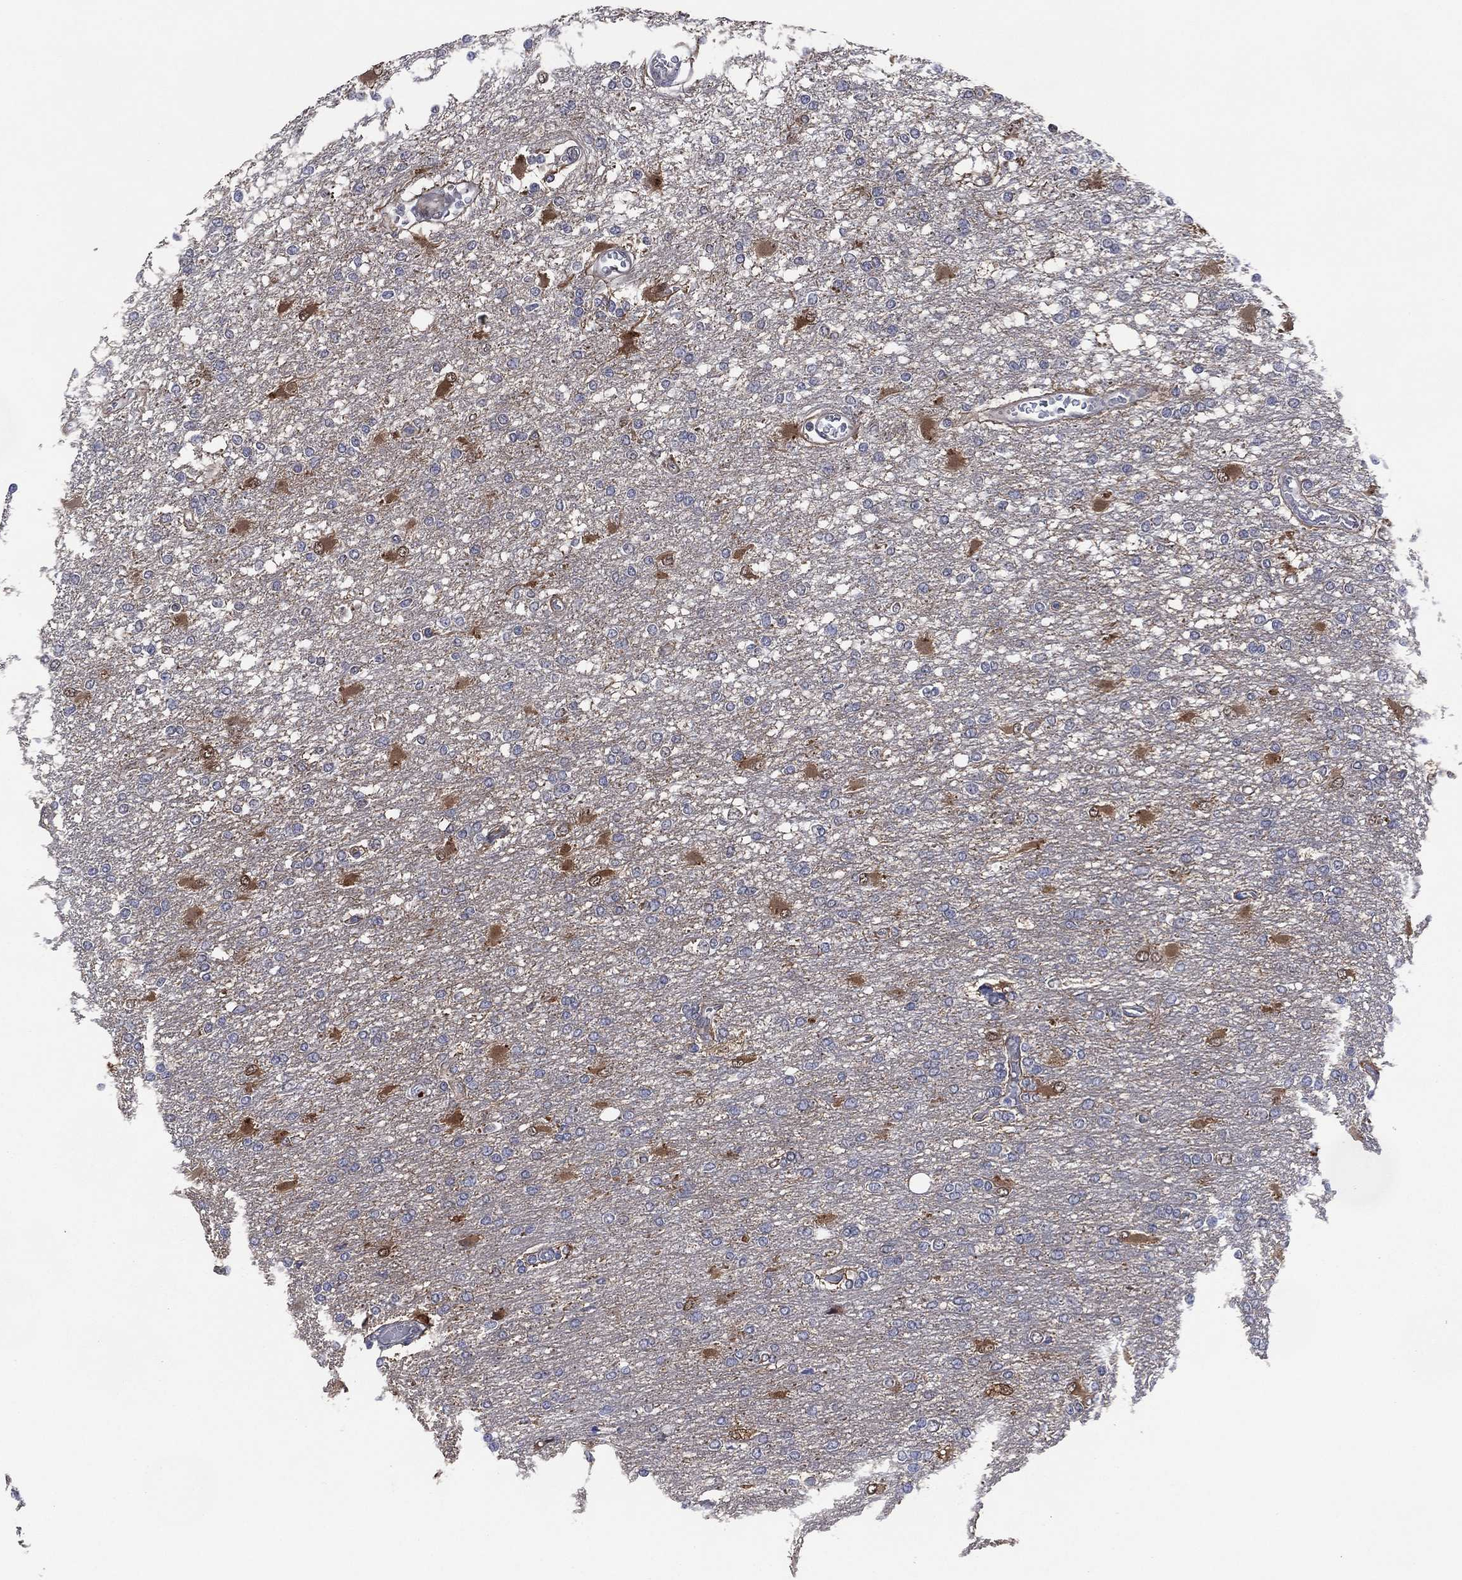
{"staining": {"intensity": "moderate", "quantity": "<25%", "location": "cytoplasmic/membranous"}, "tissue": "glioma", "cell_type": "Tumor cells", "image_type": "cancer", "snomed": [{"axis": "morphology", "description": "Glioma, malignant, High grade"}, {"axis": "topography", "description": "Cerebral cortex"}], "caption": "Immunohistochemical staining of glioma exhibits low levels of moderate cytoplasmic/membranous positivity in about <25% of tumor cells. The protein of interest is shown in brown color, while the nuclei are stained blue.", "gene": "AK1", "patient": {"sex": "male", "age": 79}}